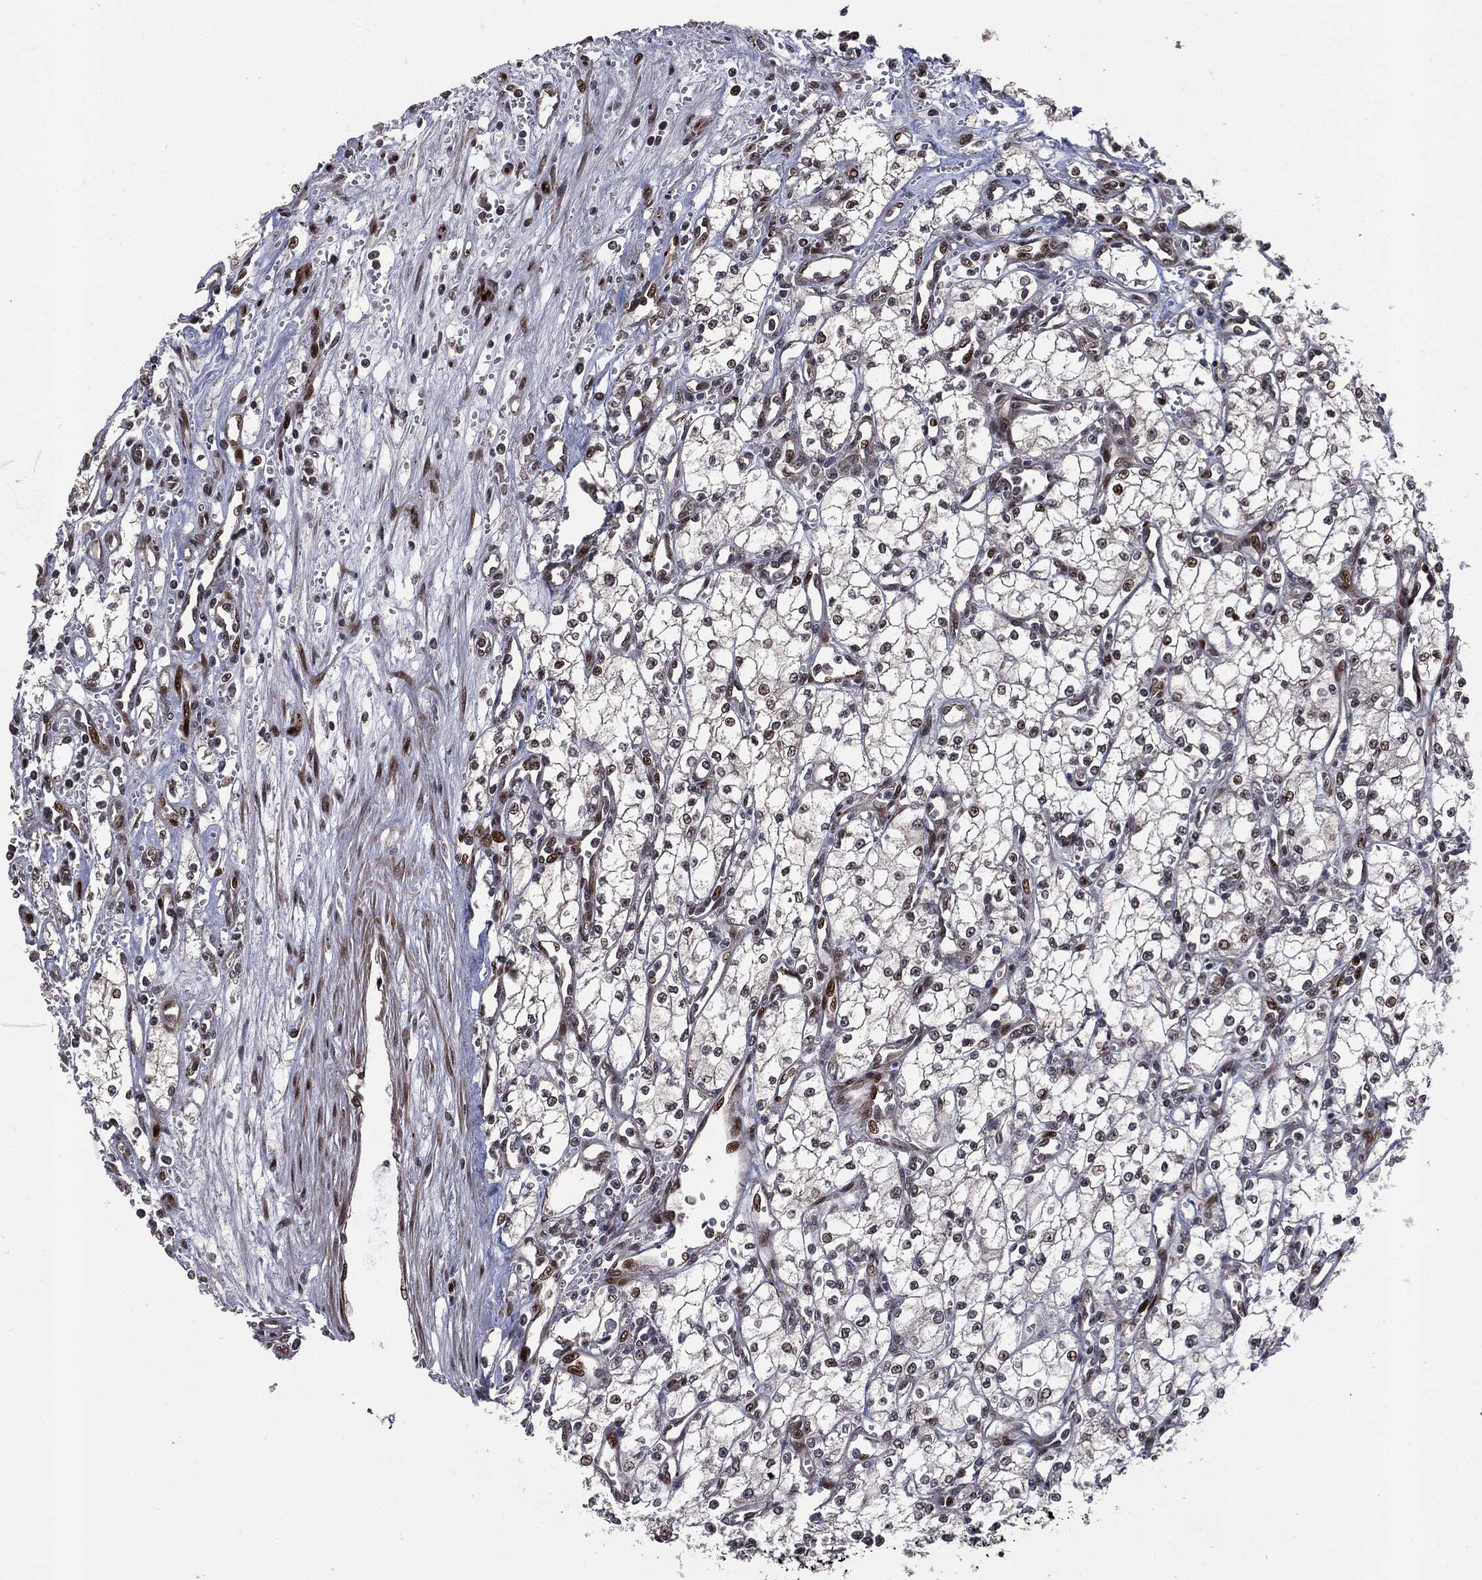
{"staining": {"intensity": "weak", "quantity": "25%-75%", "location": "nuclear"}, "tissue": "renal cancer", "cell_type": "Tumor cells", "image_type": "cancer", "snomed": [{"axis": "morphology", "description": "Adenocarcinoma, NOS"}, {"axis": "topography", "description": "Kidney"}], "caption": "Weak nuclear expression for a protein is seen in approximately 25%-75% of tumor cells of renal cancer using immunohistochemistry.", "gene": "SMAD4", "patient": {"sex": "male", "age": 59}}